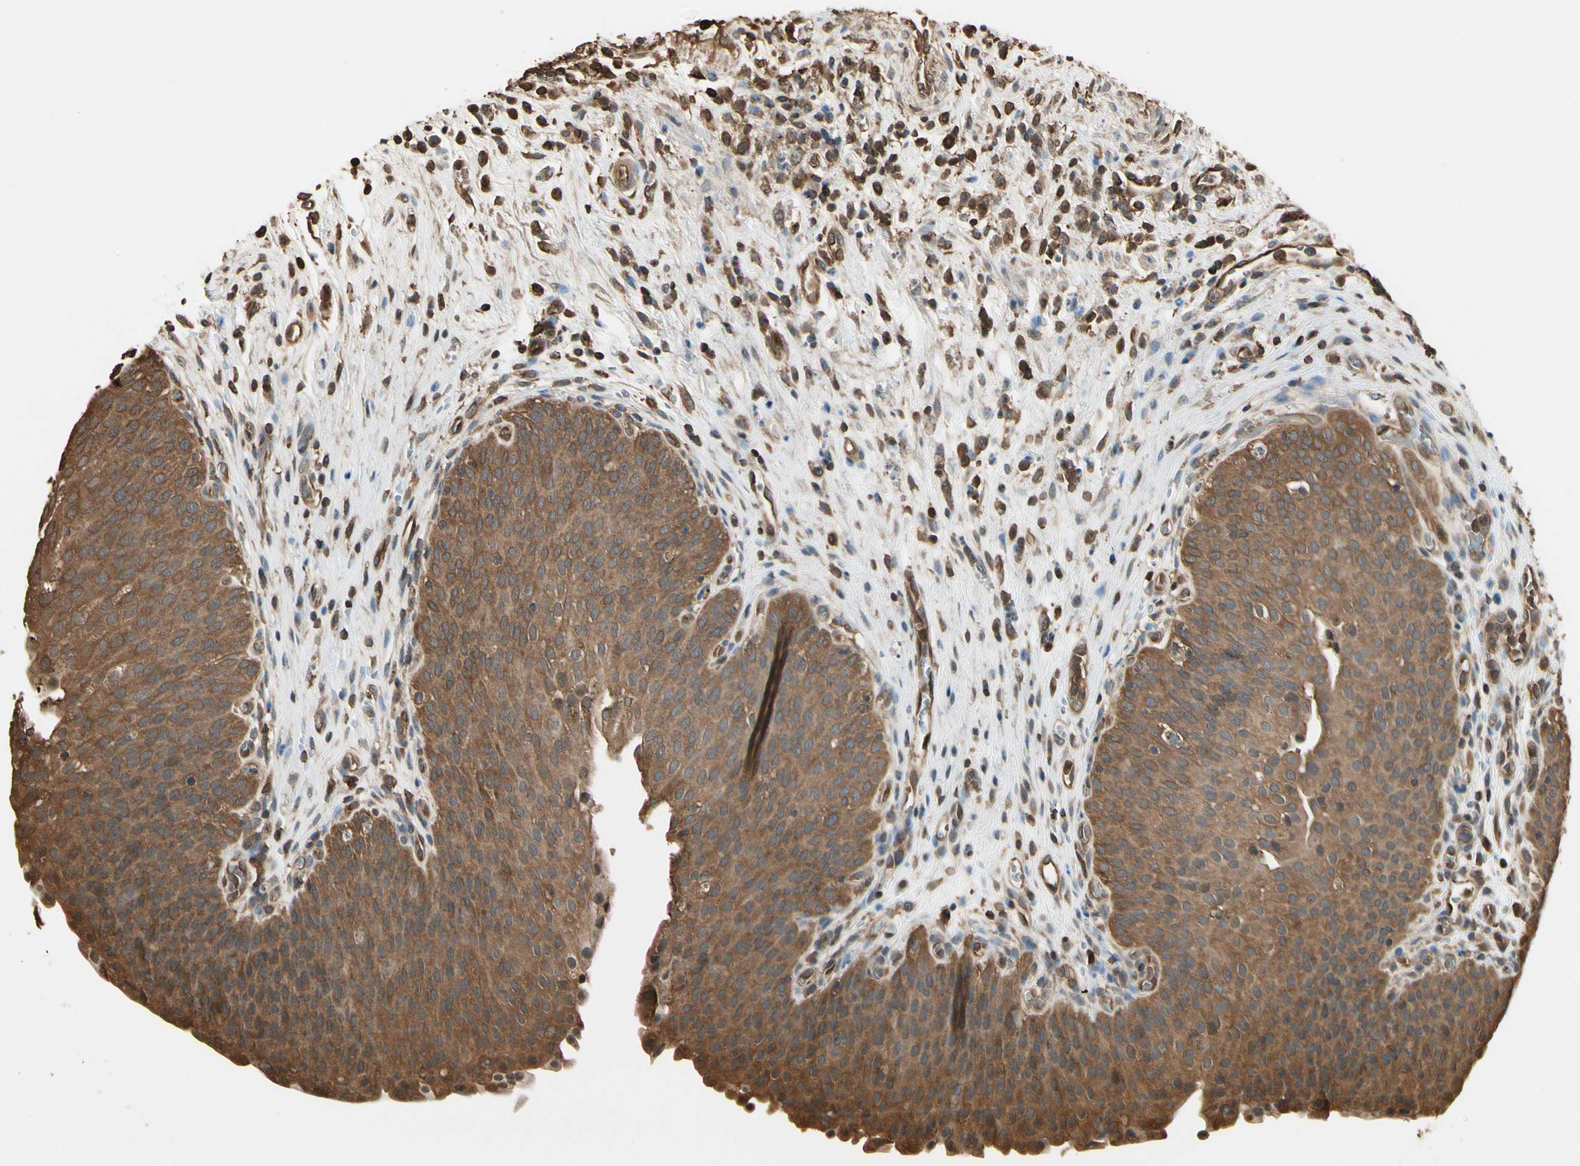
{"staining": {"intensity": "strong", "quantity": ">75%", "location": "cytoplasmic/membranous"}, "tissue": "urinary bladder", "cell_type": "Urothelial cells", "image_type": "normal", "snomed": [{"axis": "morphology", "description": "Normal tissue, NOS"}, {"axis": "morphology", "description": "Dysplasia, NOS"}, {"axis": "topography", "description": "Urinary bladder"}], "caption": "A brown stain shows strong cytoplasmic/membranous positivity of a protein in urothelial cells of normal urinary bladder.", "gene": "YWHAE", "patient": {"sex": "male", "age": 35}}